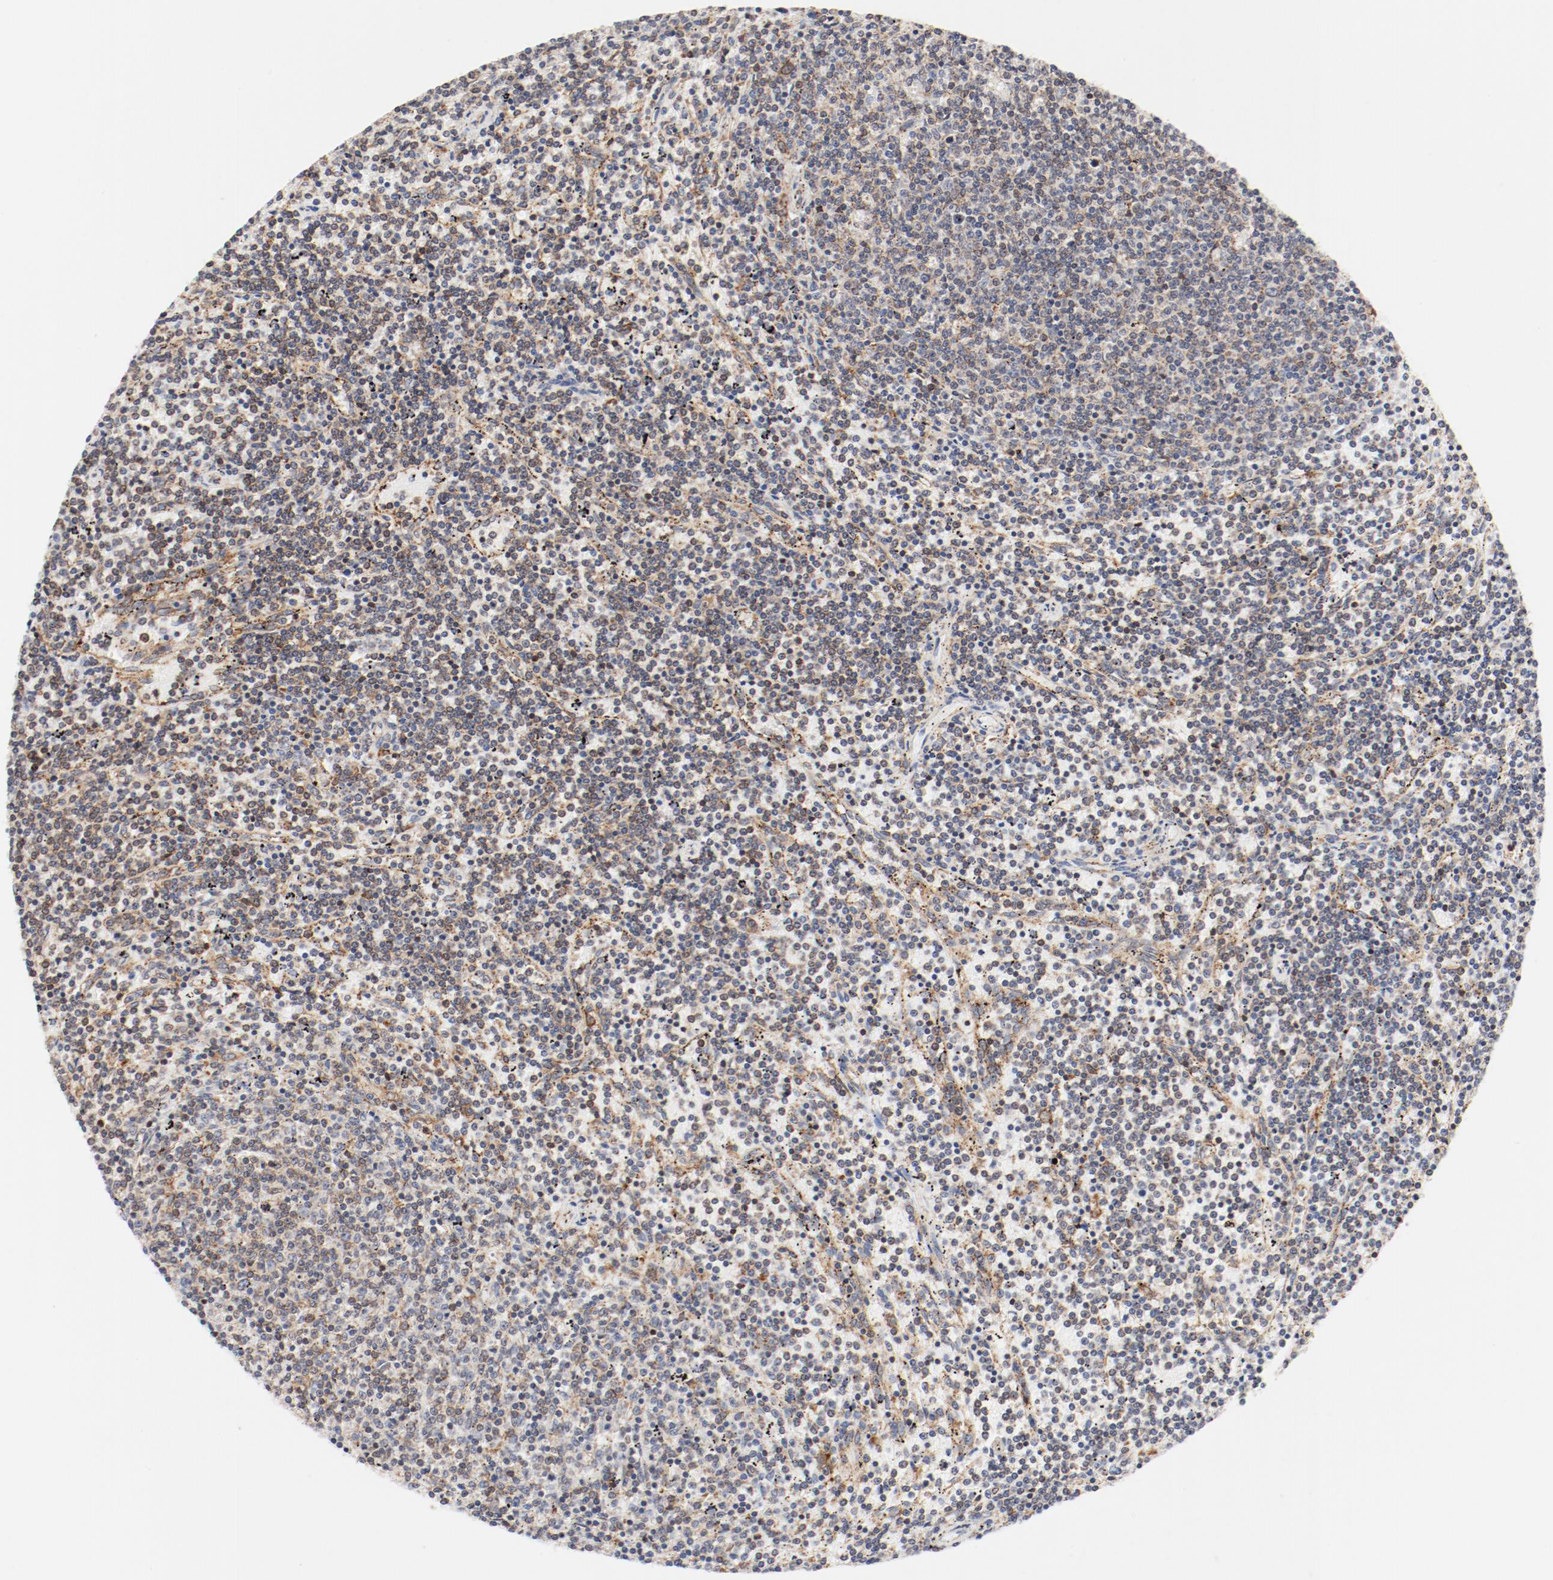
{"staining": {"intensity": "moderate", "quantity": "<25%", "location": "cytoplasmic/membranous"}, "tissue": "lymphoma", "cell_type": "Tumor cells", "image_type": "cancer", "snomed": [{"axis": "morphology", "description": "Malignant lymphoma, non-Hodgkin's type, Low grade"}, {"axis": "topography", "description": "Spleen"}], "caption": "Protein staining shows moderate cytoplasmic/membranous positivity in approximately <25% of tumor cells in low-grade malignant lymphoma, non-Hodgkin's type.", "gene": "PDPK1", "patient": {"sex": "female", "age": 50}}